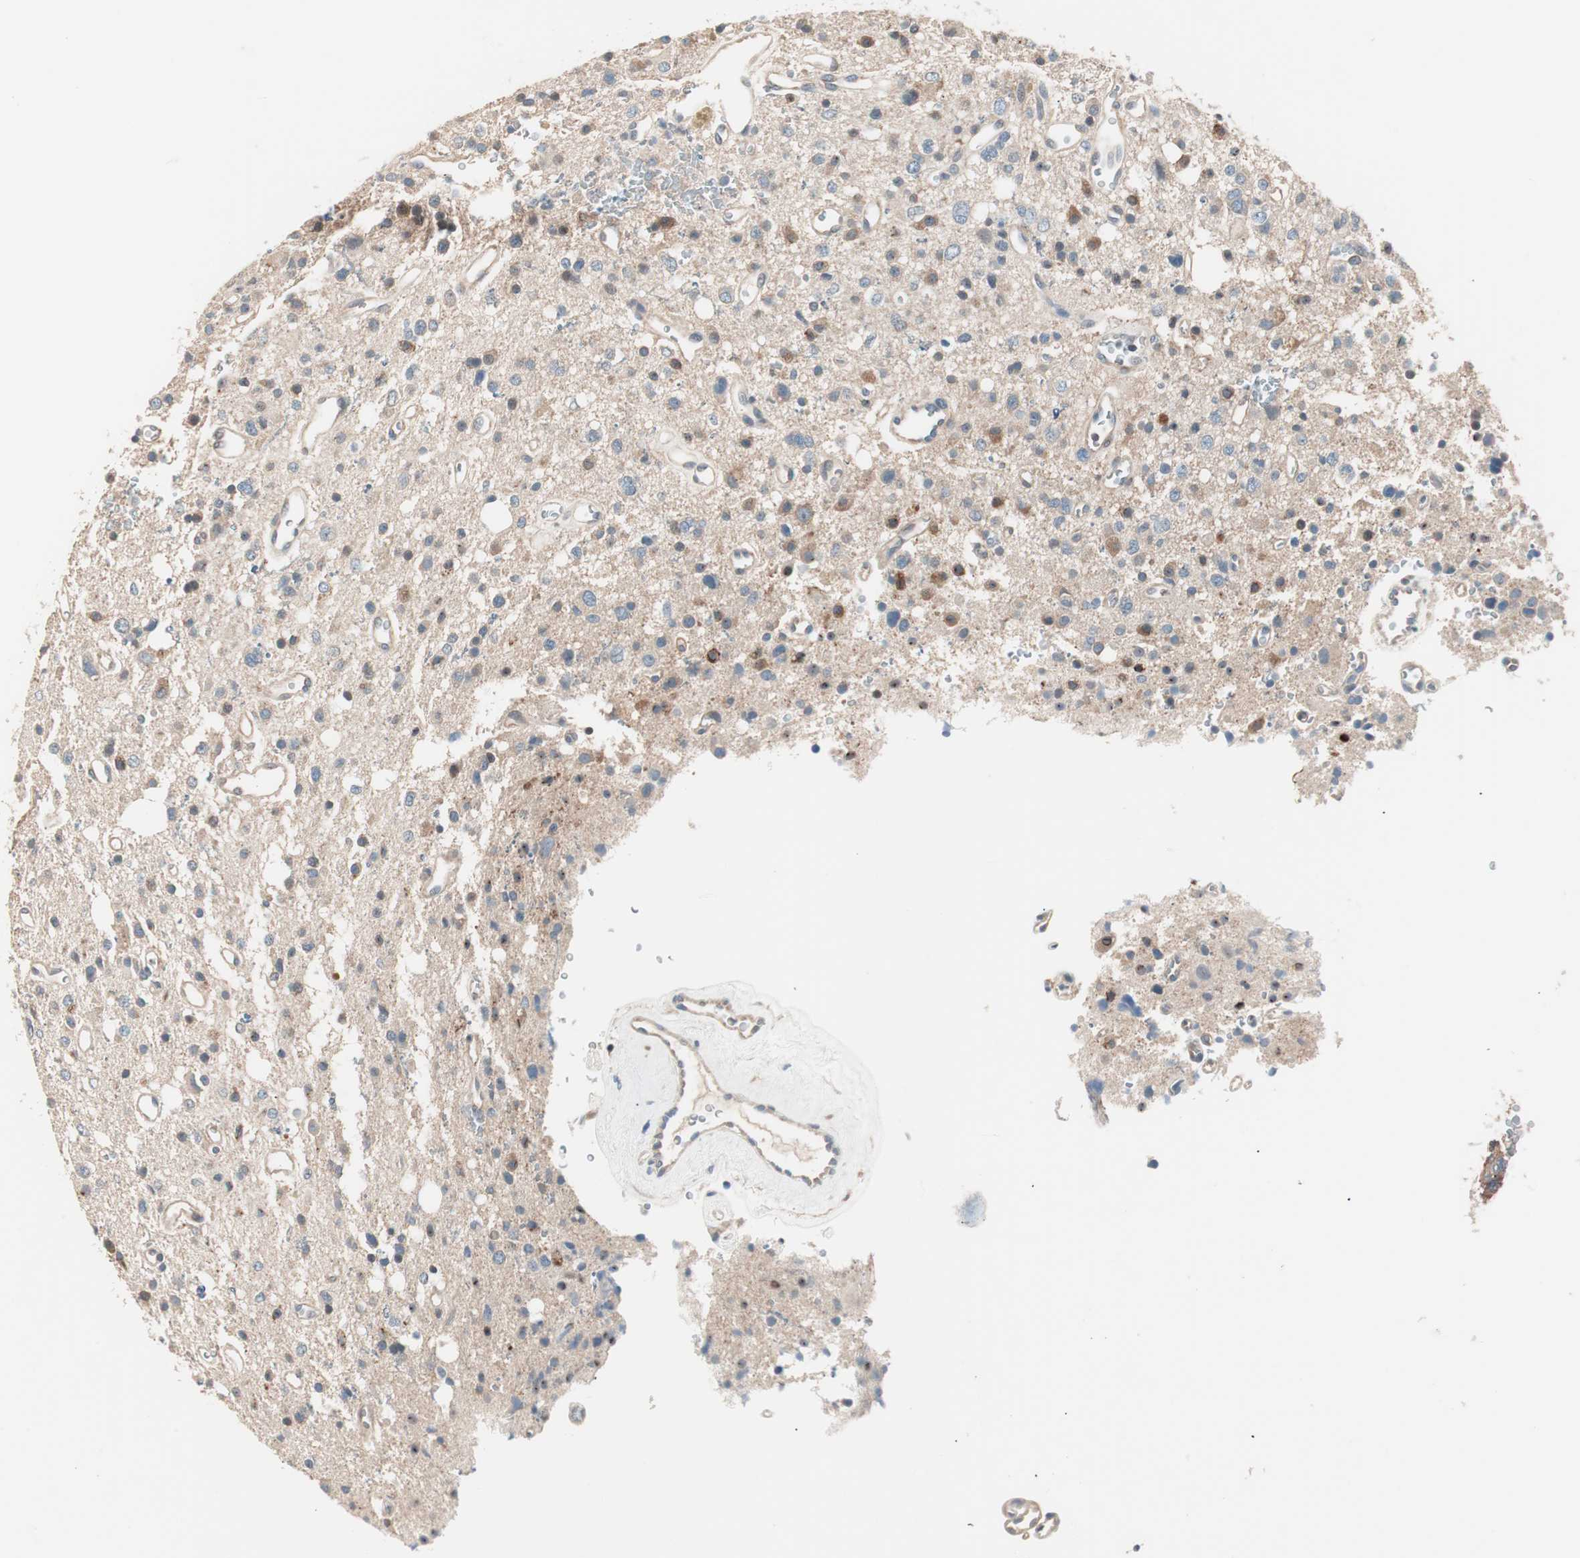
{"staining": {"intensity": "moderate", "quantity": "25%-75%", "location": "cytoplasmic/membranous"}, "tissue": "glioma", "cell_type": "Tumor cells", "image_type": "cancer", "snomed": [{"axis": "morphology", "description": "Glioma, malignant, High grade"}, {"axis": "topography", "description": "Brain"}], "caption": "The micrograph shows staining of glioma, revealing moderate cytoplasmic/membranous protein staining (brown color) within tumor cells. The staining was performed using DAB (3,3'-diaminobenzidine), with brown indicating positive protein expression. Nuclei are stained blue with hematoxylin.", "gene": "RAD54B", "patient": {"sex": "male", "age": 47}}